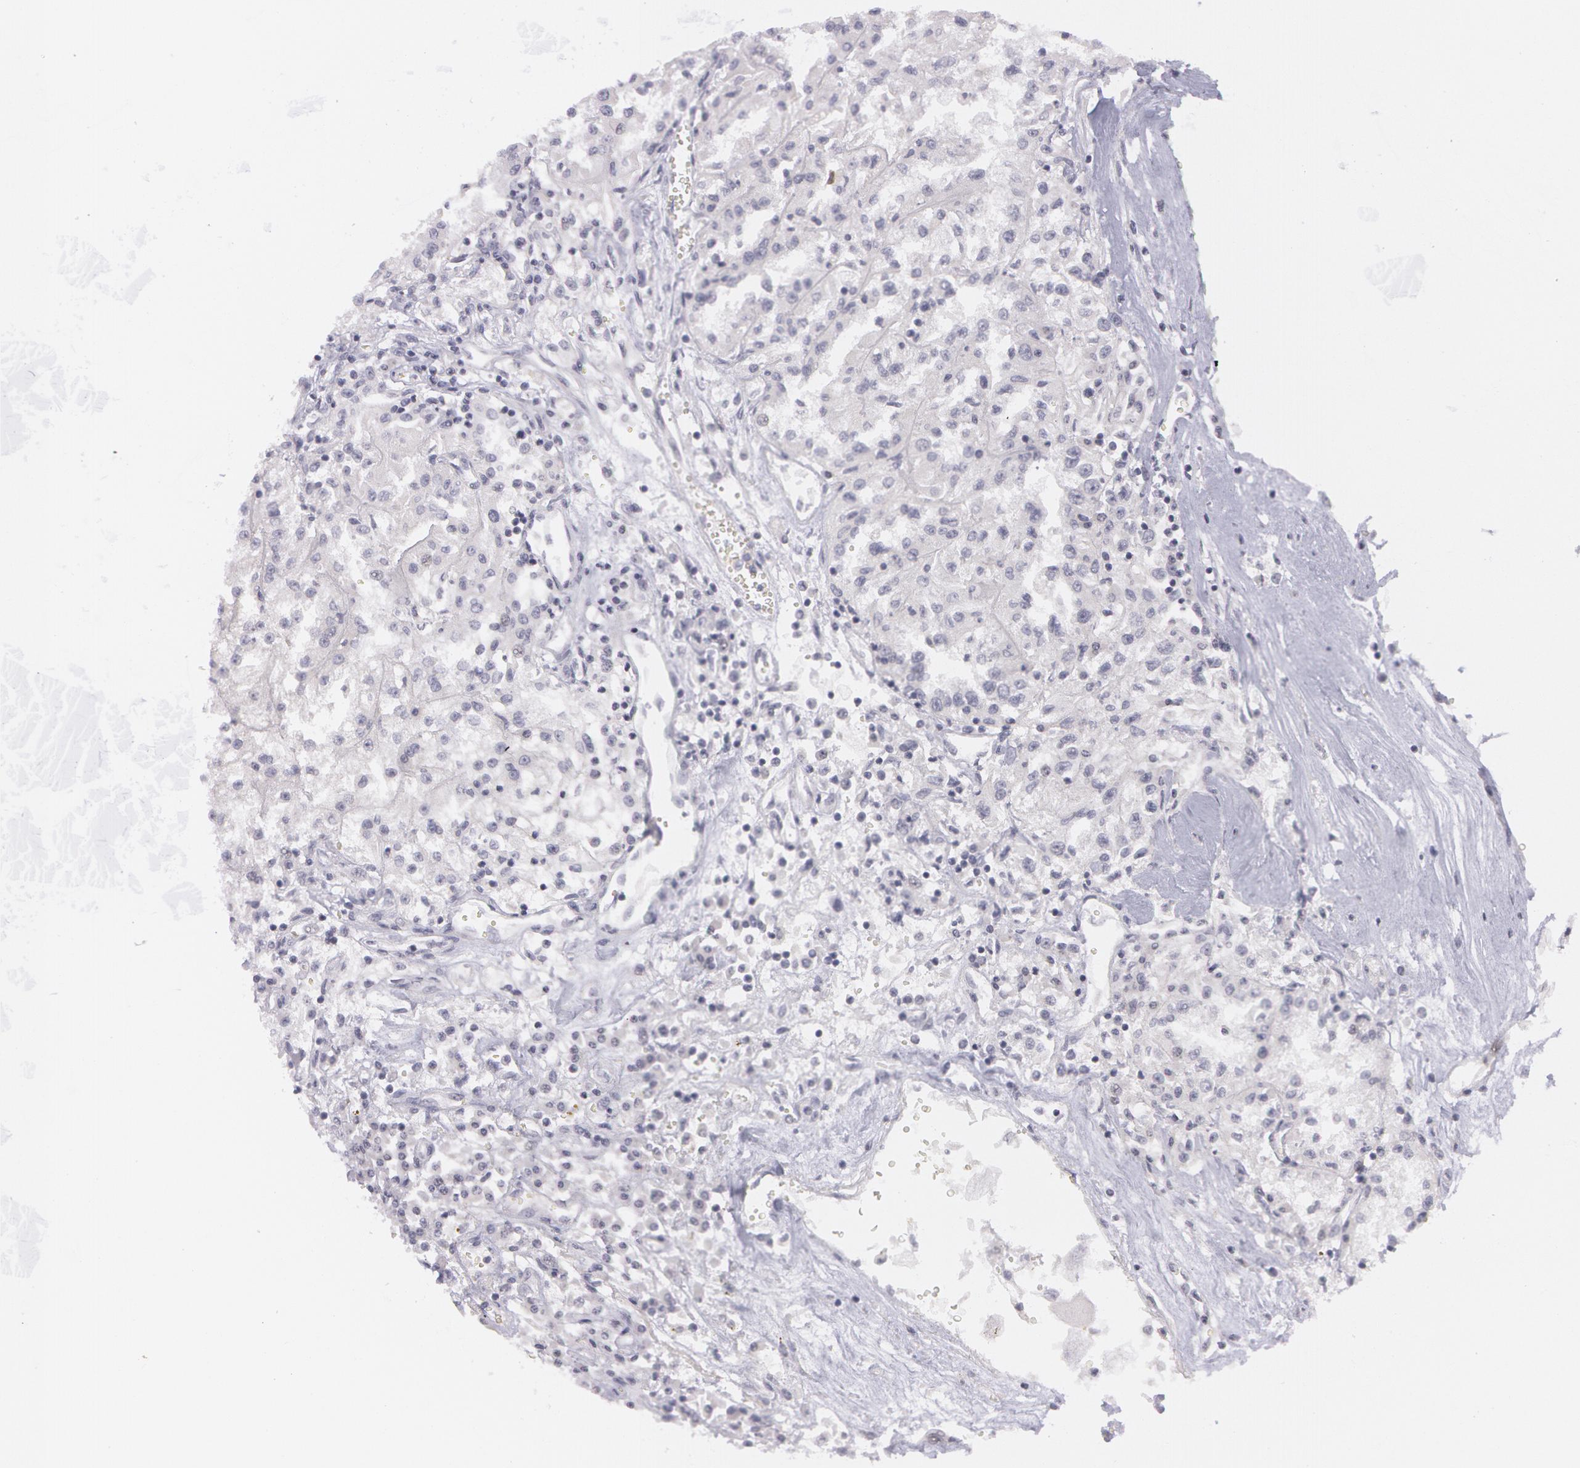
{"staining": {"intensity": "negative", "quantity": "none", "location": "none"}, "tissue": "renal cancer", "cell_type": "Tumor cells", "image_type": "cancer", "snomed": [{"axis": "morphology", "description": "Adenocarcinoma, NOS"}, {"axis": "topography", "description": "Kidney"}], "caption": "Tumor cells show no significant positivity in renal cancer (adenocarcinoma).", "gene": "IL1RN", "patient": {"sex": "male", "age": 78}}